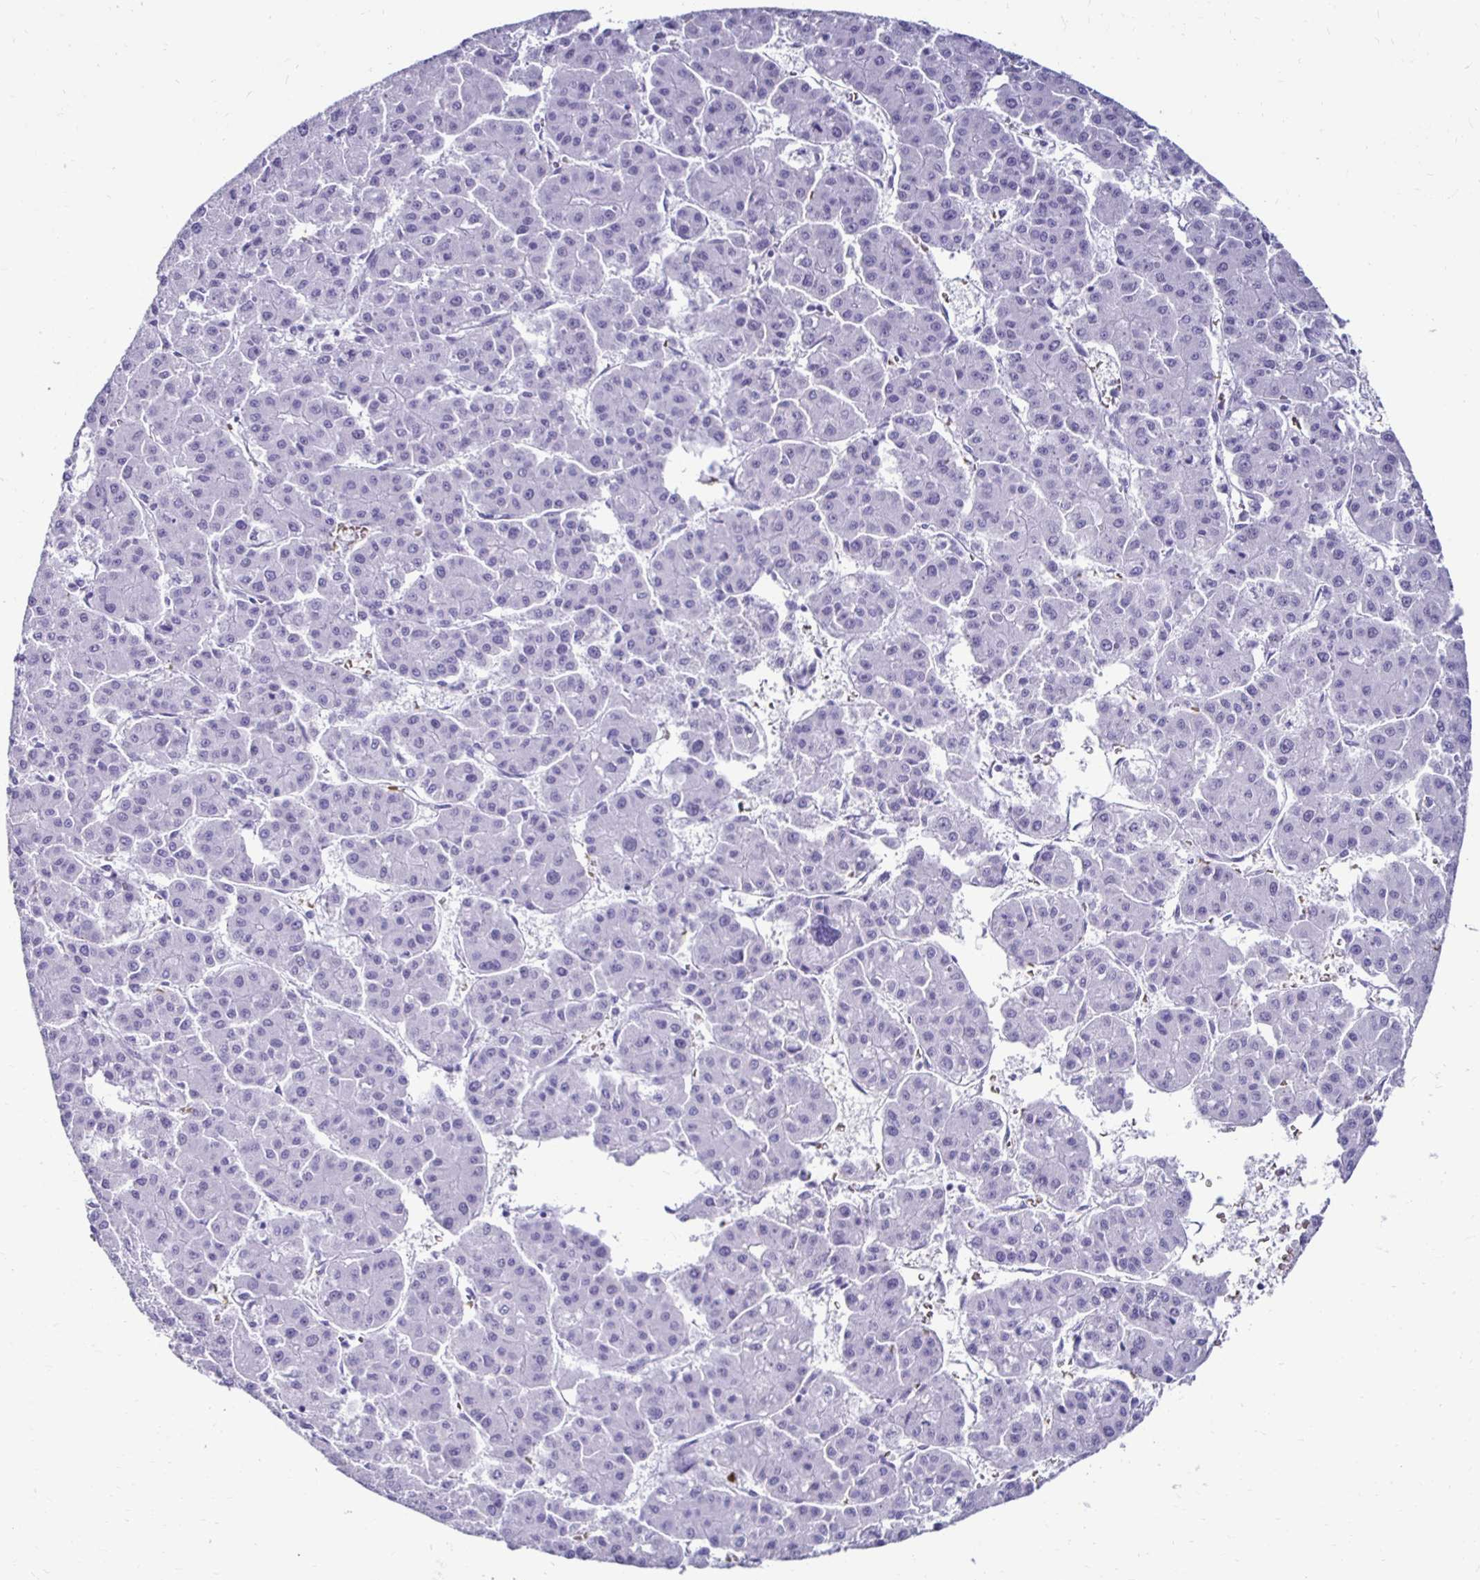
{"staining": {"intensity": "negative", "quantity": "none", "location": "none"}, "tissue": "liver cancer", "cell_type": "Tumor cells", "image_type": "cancer", "snomed": [{"axis": "morphology", "description": "Carcinoma, Hepatocellular, NOS"}, {"axis": "topography", "description": "Liver"}], "caption": "Tumor cells are negative for protein expression in human liver hepatocellular carcinoma.", "gene": "RHBDL3", "patient": {"sex": "male", "age": 73}}